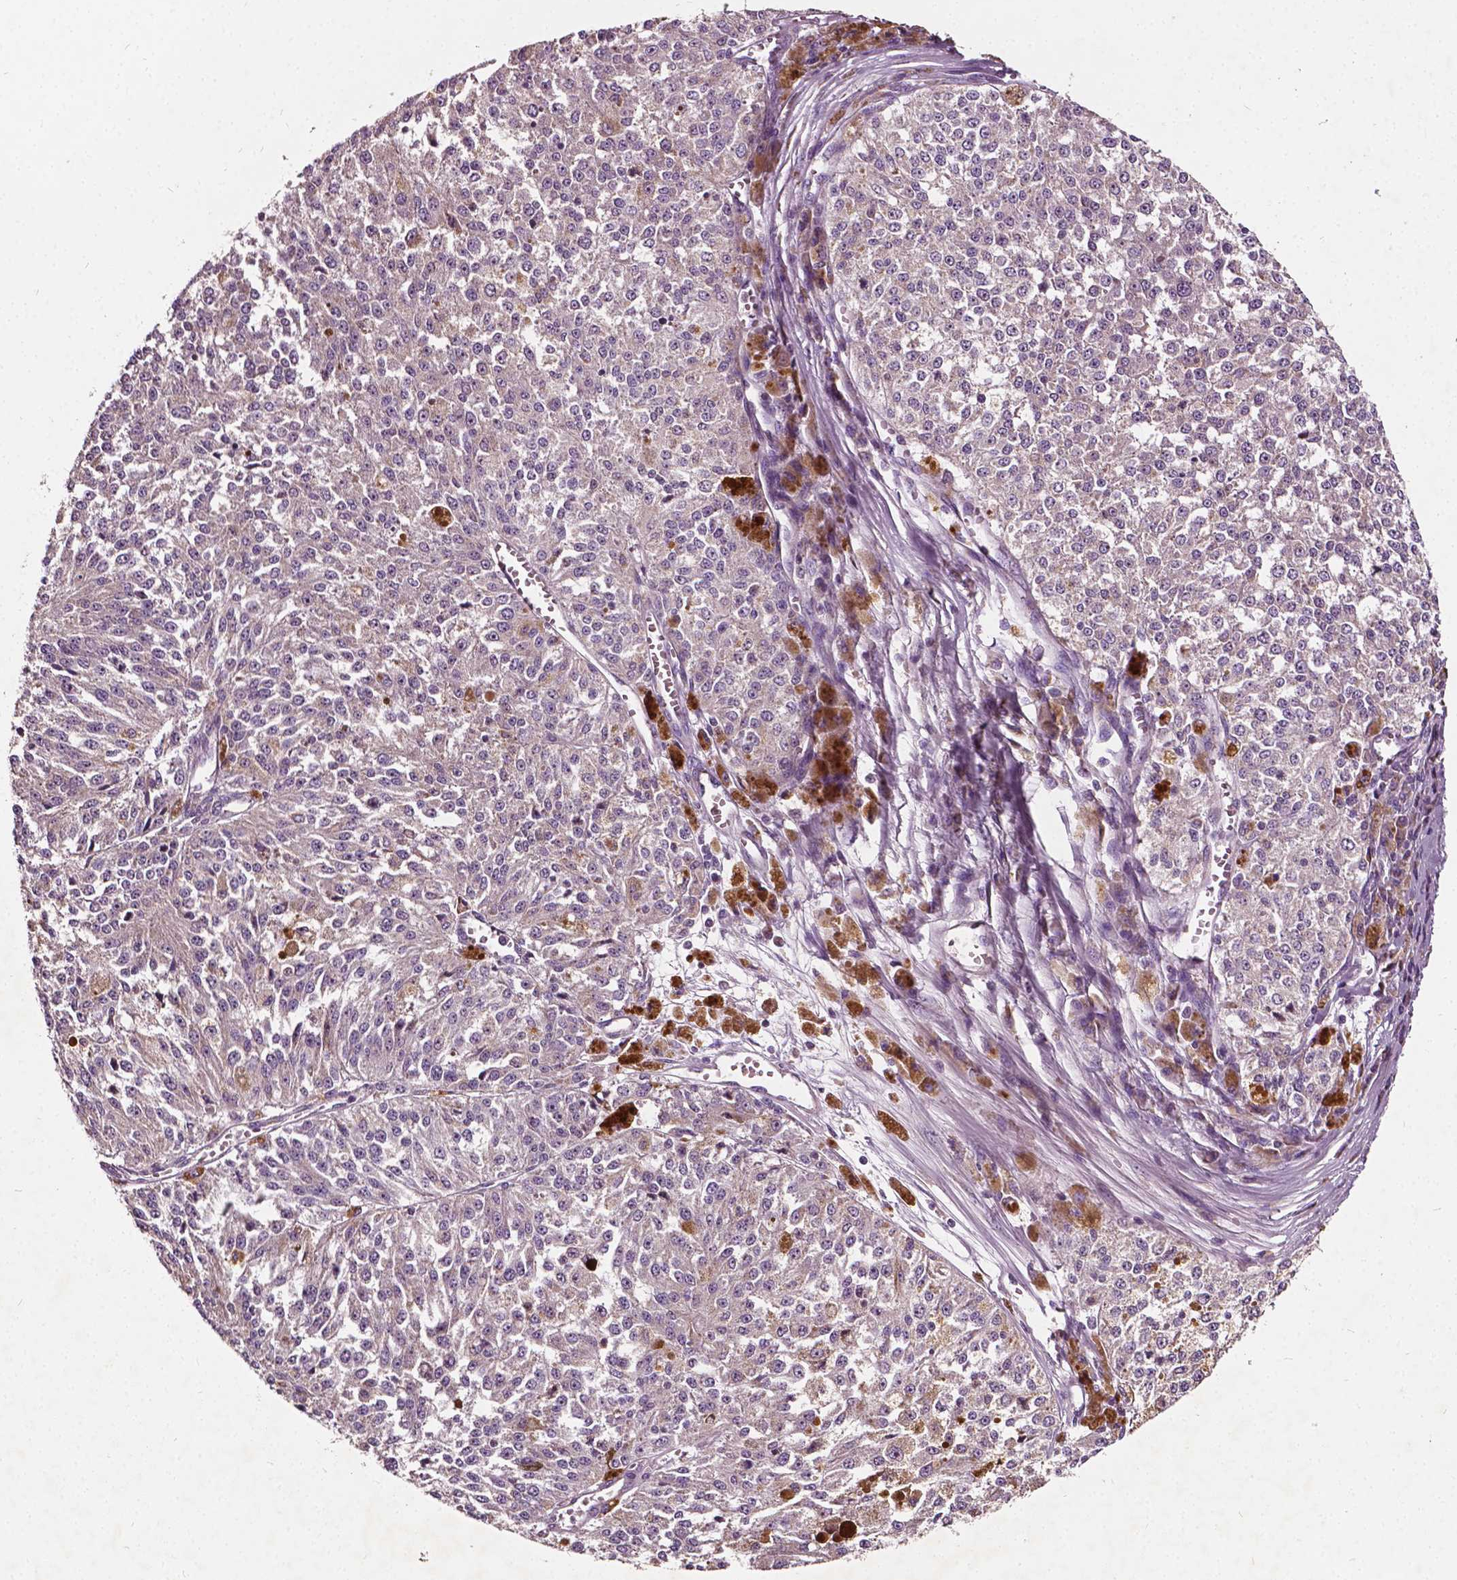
{"staining": {"intensity": "weak", "quantity": "<25%", "location": "nuclear"}, "tissue": "melanoma", "cell_type": "Tumor cells", "image_type": "cancer", "snomed": [{"axis": "morphology", "description": "Malignant melanoma, Metastatic site"}, {"axis": "topography", "description": "Lymph node"}], "caption": "An image of human malignant melanoma (metastatic site) is negative for staining in tumor cells.", "gene": "ODF3L2", "patient": {"sex": "female", "age": 64}}